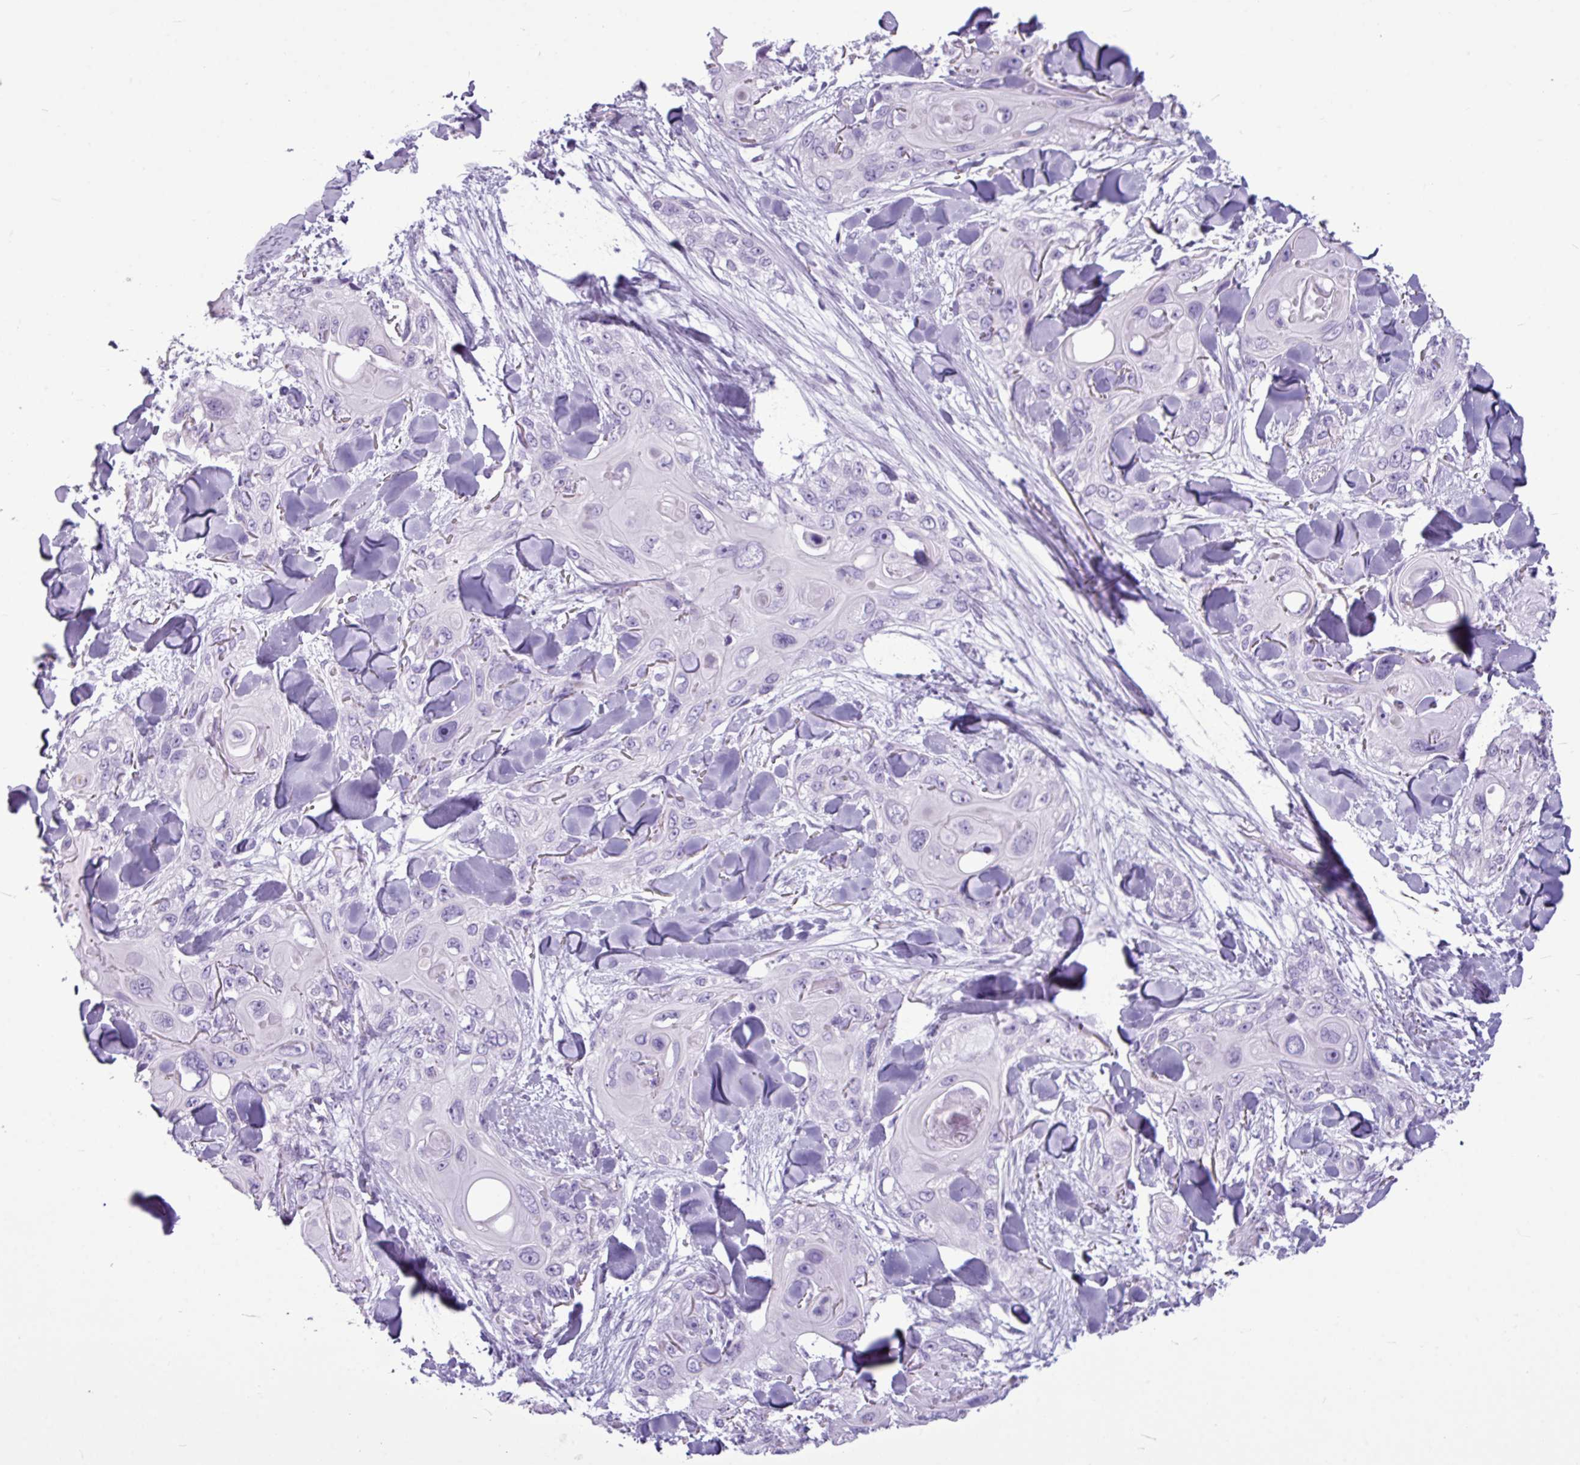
{"staining": {"intensity": "negative", "quantity": "none", "location": "none"}, "tissue": "skin cancer", "cell_type": "Tumor cells", "image_type": "cancer", "snomed": [{"axis": "morphology", "description": "Normal tissue, NOS"}, {"axis": "morphology", "description": "Squamous cell carcinoma, NOS"}, {"axis": "topography", "description": "Skin"}], "caption": "Immunohistochemistry photomicrograph of neoplastic tissue: skin squamous cell carcinoma stained with DAB displays no significant protein staining in tumor cells. Nuclei are stained in blue.", "gene": "AMY1B", "patient": {"sex": "male", "age": 72}}